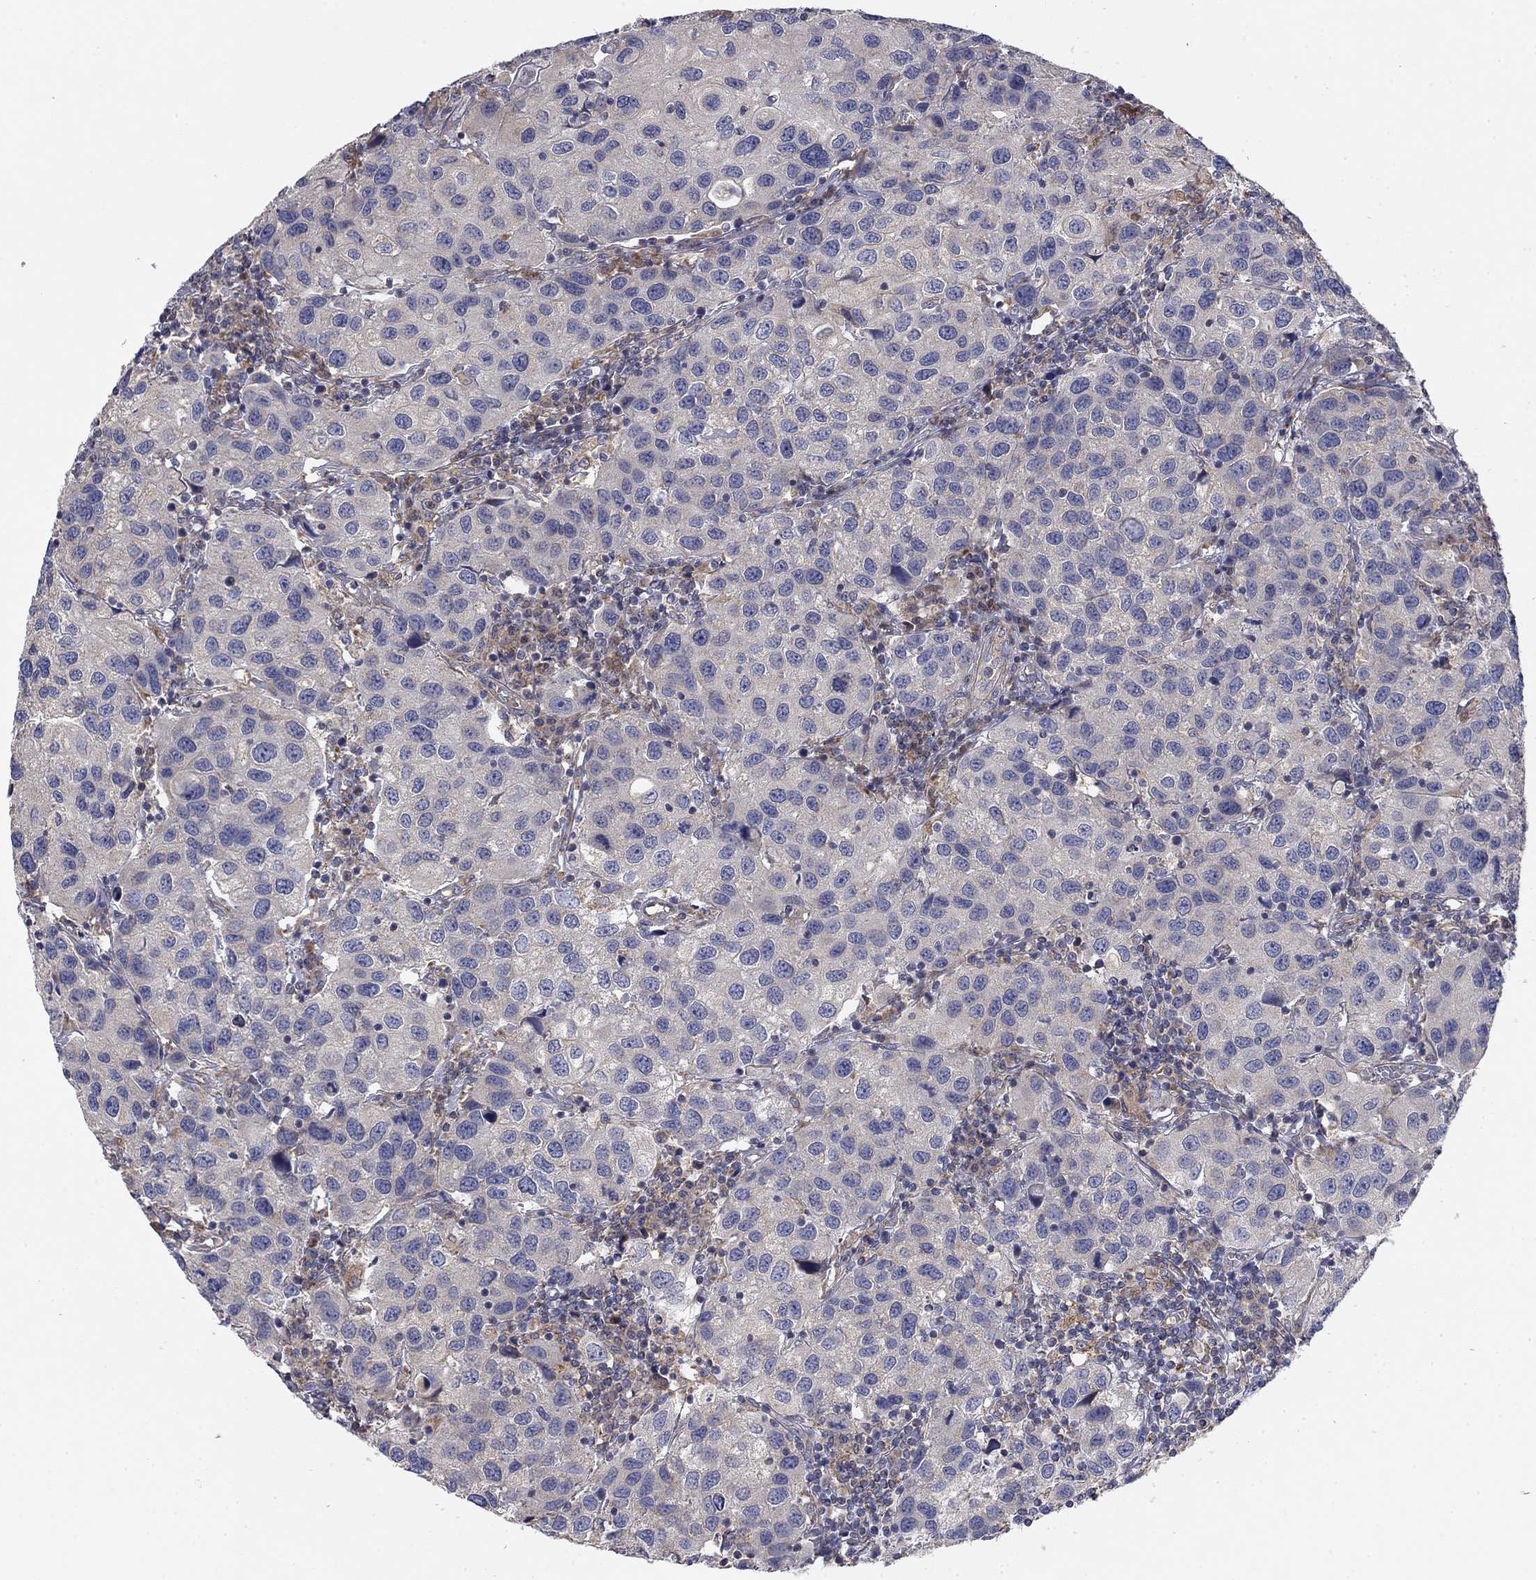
{"staining": {"intensity": "negative", "quantity": "none", "location": "none"}, "tissue": "urothelial cancer", "cell_type": "Tumor cells", "image_type": "cancer", "snomed": [{"axis": "morphology", "description": "Urothelial carcinoma, High grade"}, {"axis": "topography", "description": "Urinary bladder"}], "caption": "Immunohistochemistry of urothelial cancer reveals no staining in tumor cells.", "gene": "MMAA", "patient": {"sex": "male", "age": 79}}